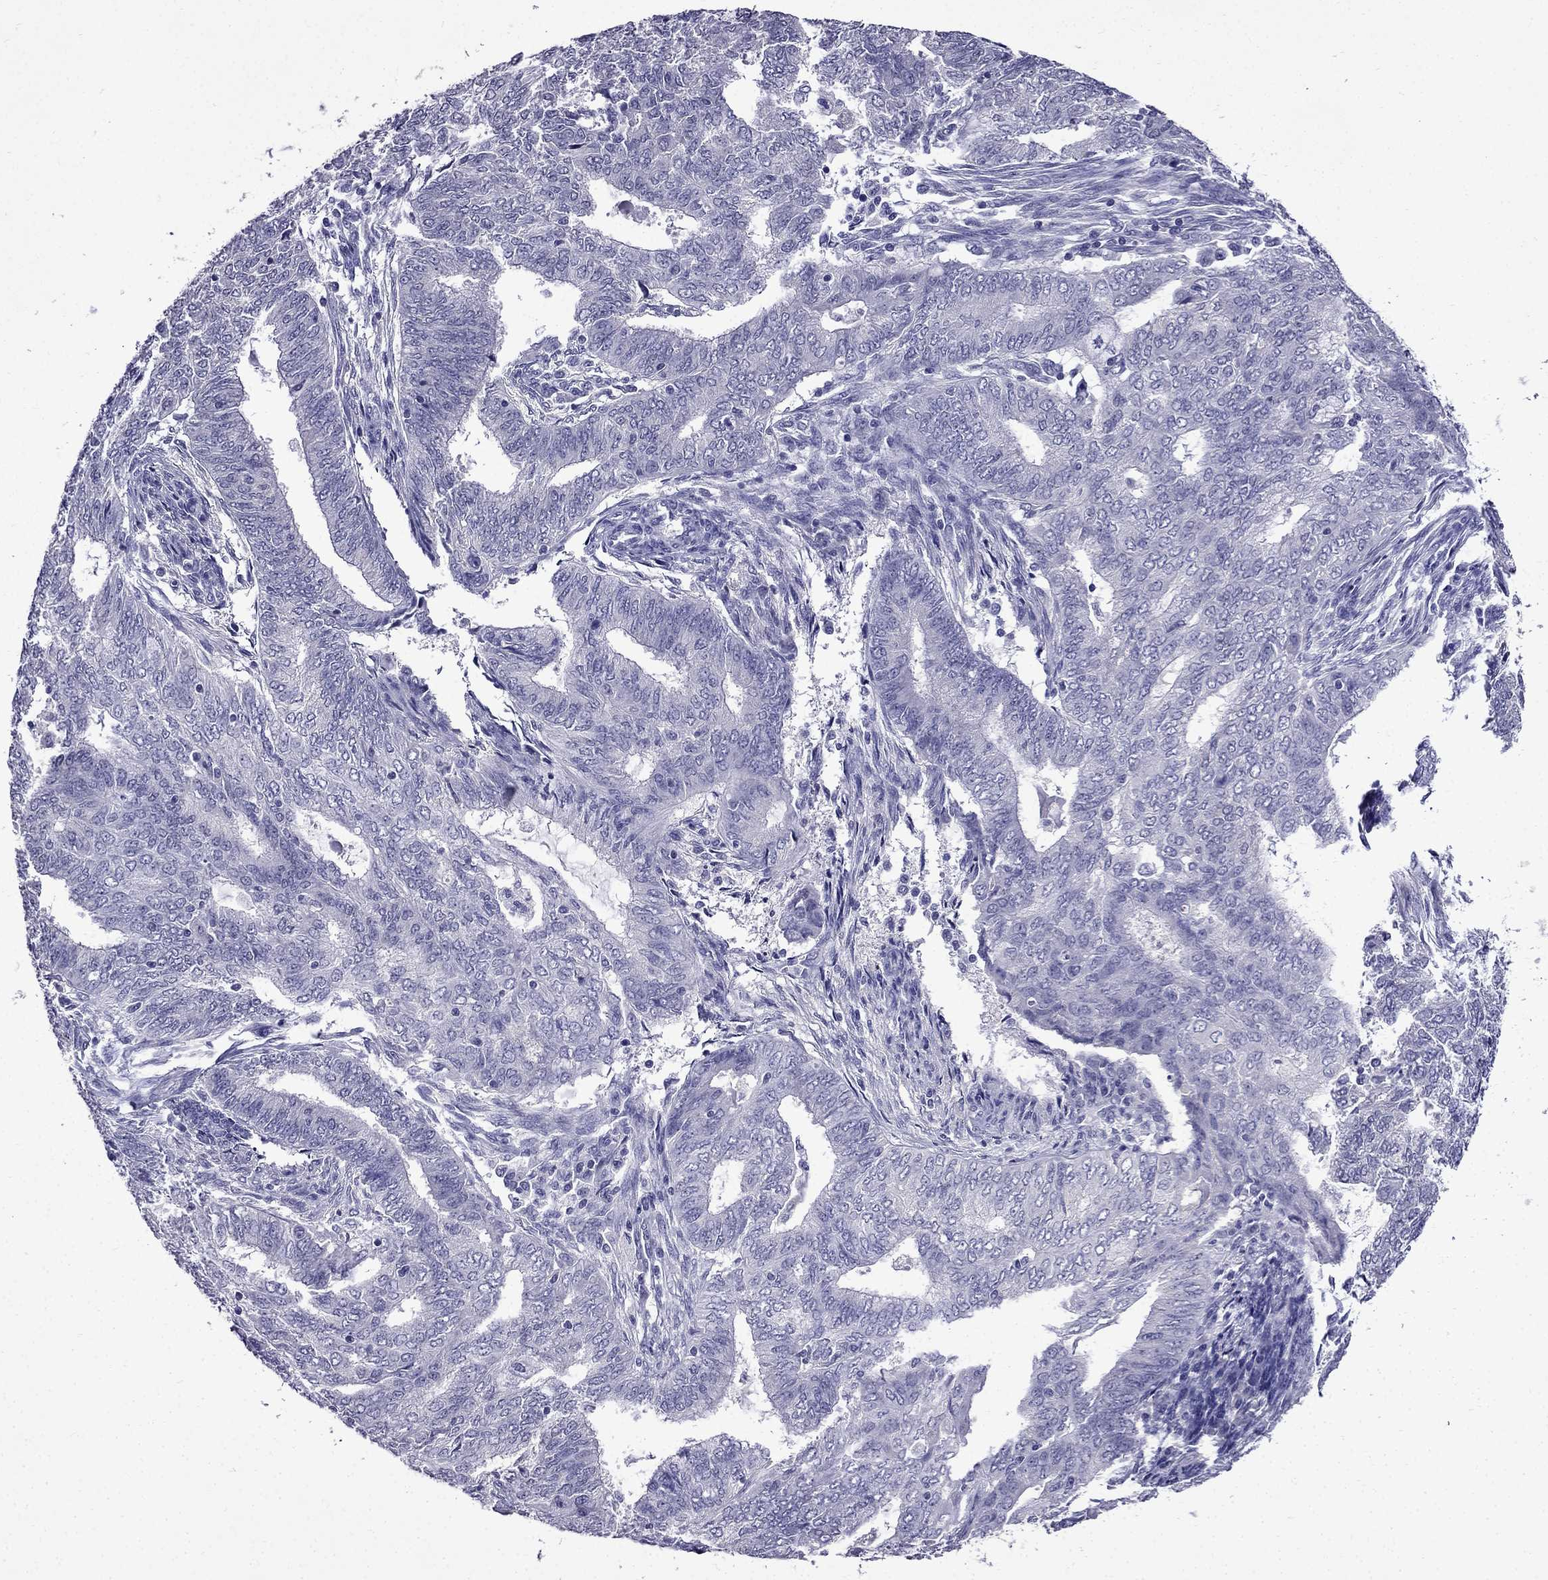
{"staining": {"intensity": "negative", "quantity": "none", "location": "none"}, "tissue": "endometrial cancer", "cell_type": "Tumor cells", "image_type": "cancer", "snomed": [{"axis": "morphology", "description": "Adenocarcinoma, NOS"}, {"axis": "topography", "description": "Endometrium"}], "caption": "Histopathology image shows no significant protein expression in tumor cells of endometrial adenocarcinoma.", "gene": "DNAH17", "patient": {"sex": "female", "age": 62}}